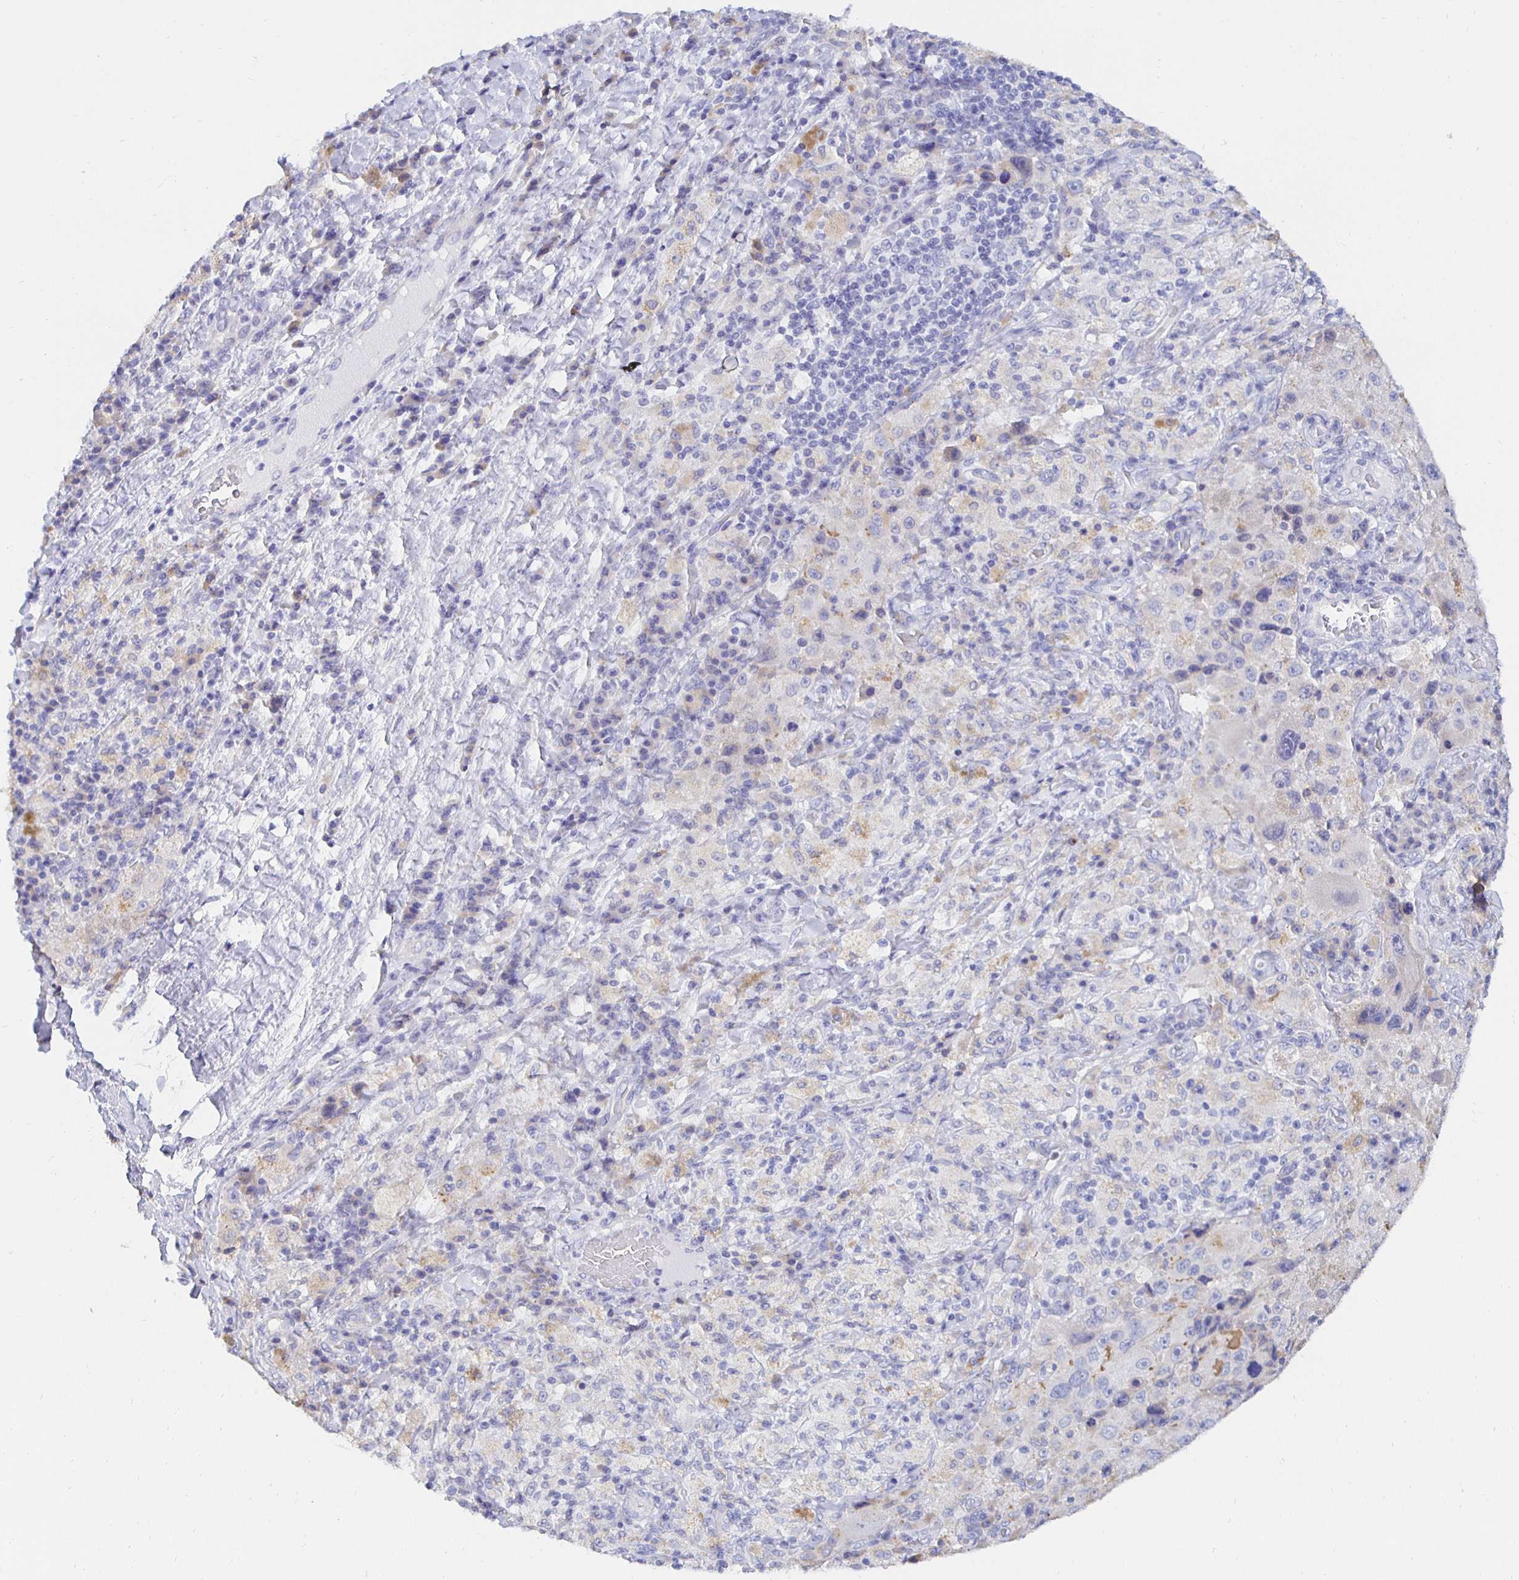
{"staining": {"intensity": "negative", "quantity": "none", "location": "none"}, "tissue": "melanoma", "cell_type": "Tumor cells", "image_type": "cancer", "snomed": [{"axis": "morphology", "description": "Malignant melanoma, Metastatic site"}, {"axis": "topography", "description": "Lymph node"}], "caption": "High power microscopy image of an immunohistochemistry photomicrograph of malignant melanoma (metastatic site), revealing no significant positivity in tumor cells.", "gene": "UMOD", "patient": {"sex": "male", "age": 62}}